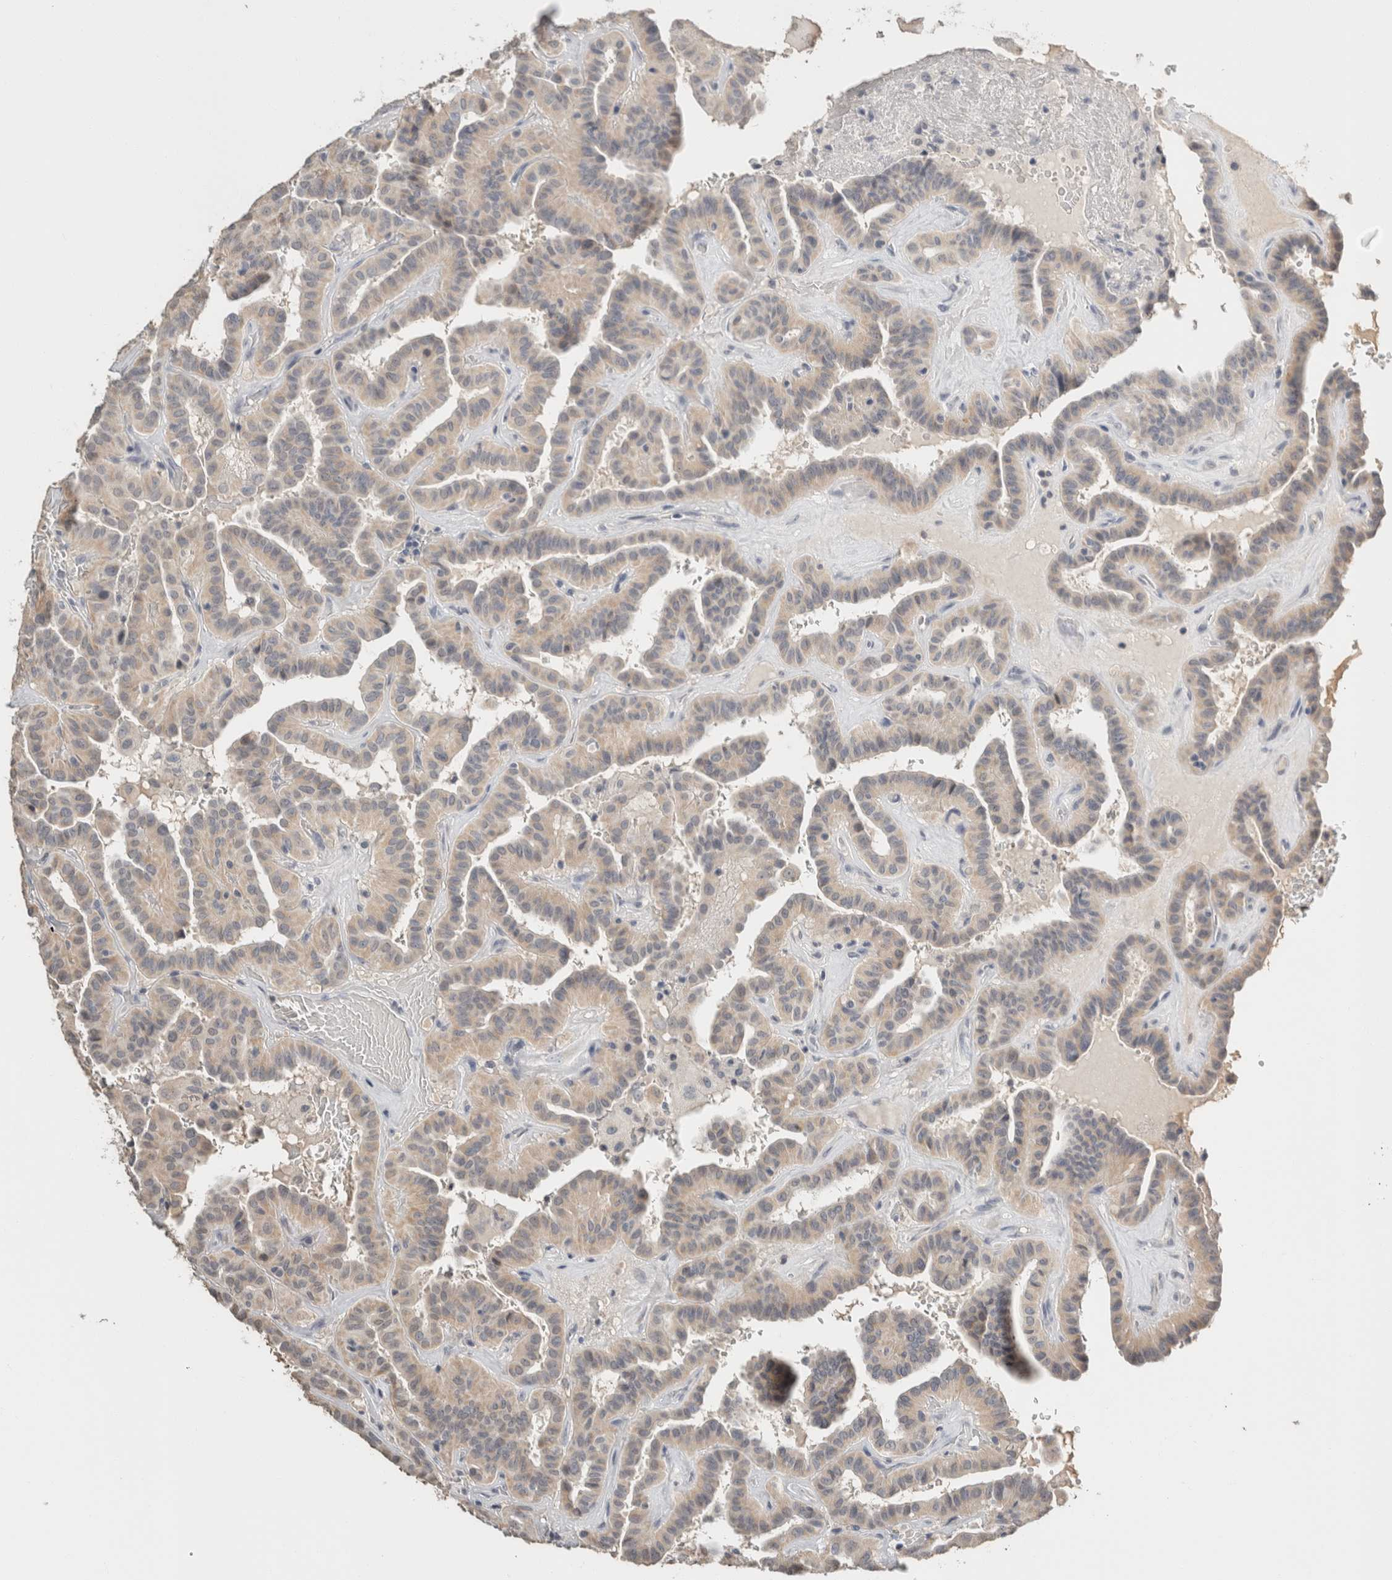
{"staining": {"intensity": "weak", "quantity": ">75%", "location": "cytoplasmic/membranous"}, "tissue": "thyroid cancer", "cell_type": "Tumor cells", "image_type": "cancer", "snomed": [{"axis": "morphology", "description": "Papillary adenocarcinoma, NOS"}, {"axis": "topography", "description": "Thyroid gland"}], "caption": "Thyroid cancer was stained to show a protein in brown. There is low levels of weak cytoplasmic/membranous positivity in about >75% of tumor cells.", "gene": "CRAT", "patient": {"sex": "male", "age": 77}}